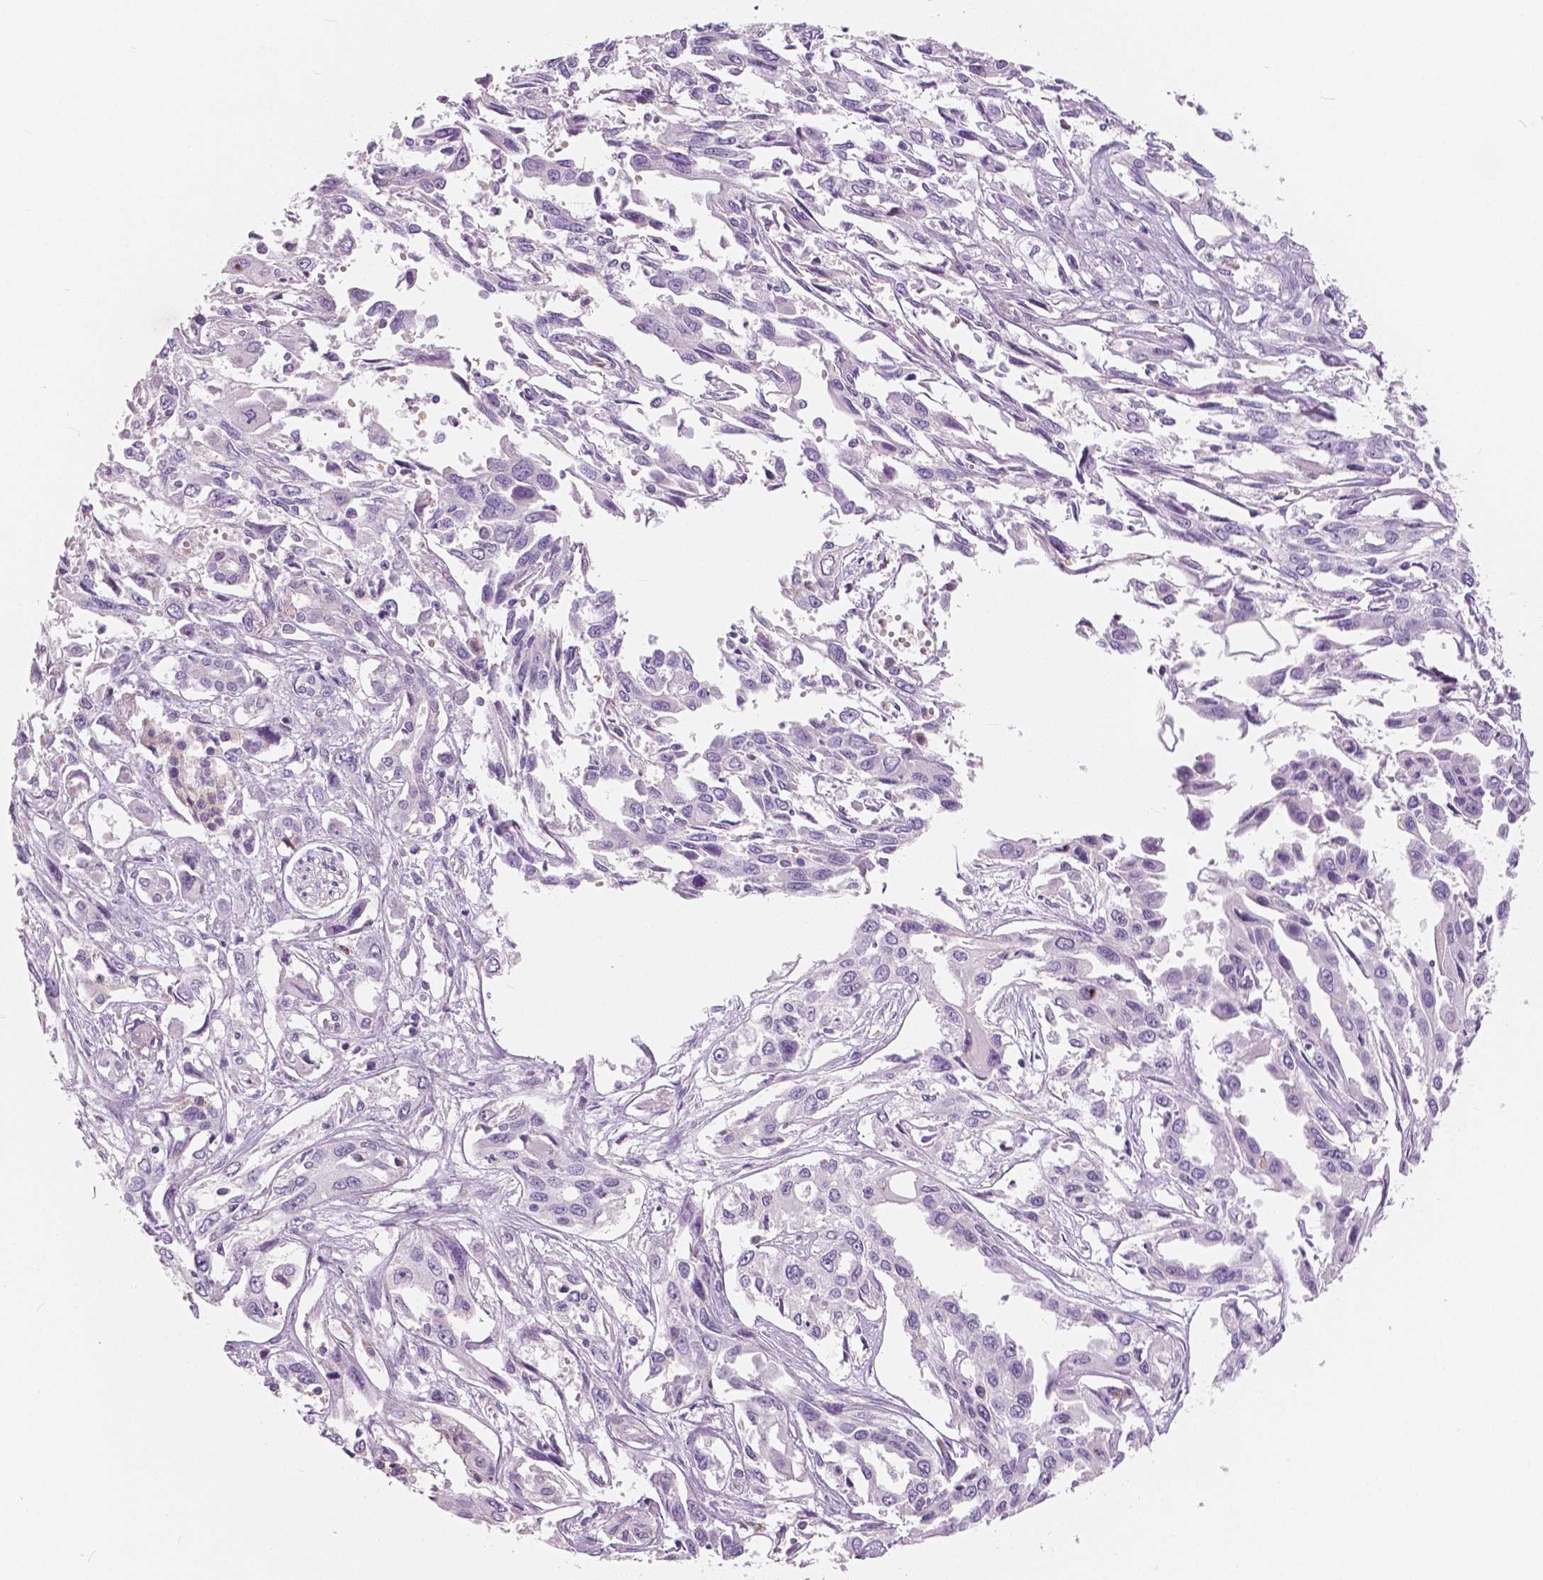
{"staining": {"intensity": "negative", "quantity": "none", "location": "none"}, "tissue": "pancreatic cancer", "cell_type": "Tumor cells", "image_type": "cancer", "snomed": [{"axis": "morphology", "description": "Adenocarcinoma, NOS"}, {"axis": "topography", "description": "Pancreas"}], "caption": "Immunohistochemistry image of neoplastic tissue: human adenocarcinoma (pancreatic) stained with DAB reveals no significant protein positivity in tumor cells.", "gene": "CXCR2", "patient": {"sex": "female", "age": 55}}